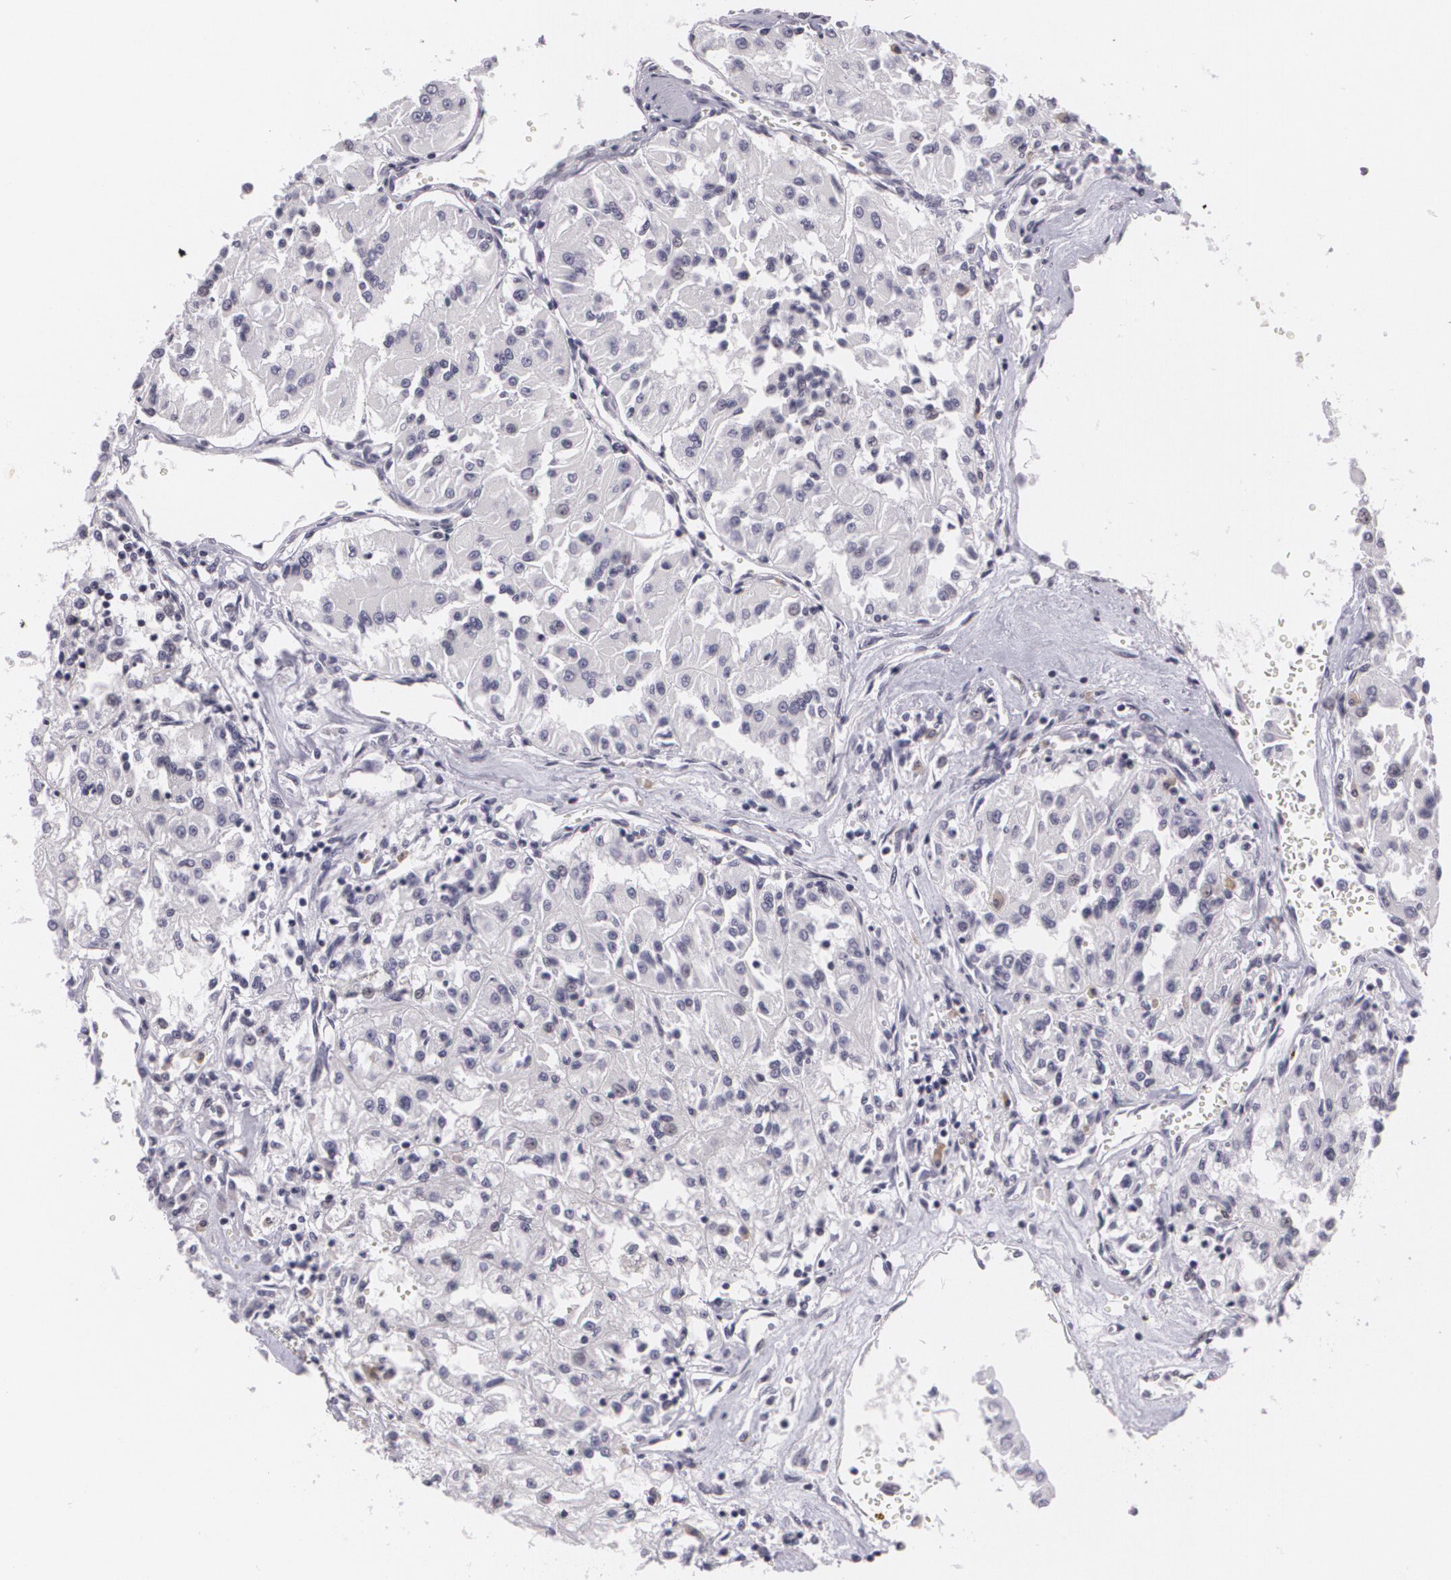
{"staining": {"intensity": "negative", "quantity": "none", "location": "none"}, "tissue": "renal cancer", "cell_type": "Tumor cells", "image_type": "cancer", "snomed": [{"axis": "morphology", "description": "Adenocarcinoma, NOS"}, {"axis": "topography", "description": "Kidney"}], "caption": "DAB immunohistochemical staining of renal cancer shows no significant positivity in tumor cells.", "gene": "MAP2", "patient": {"sex": "male", "age": 78}}